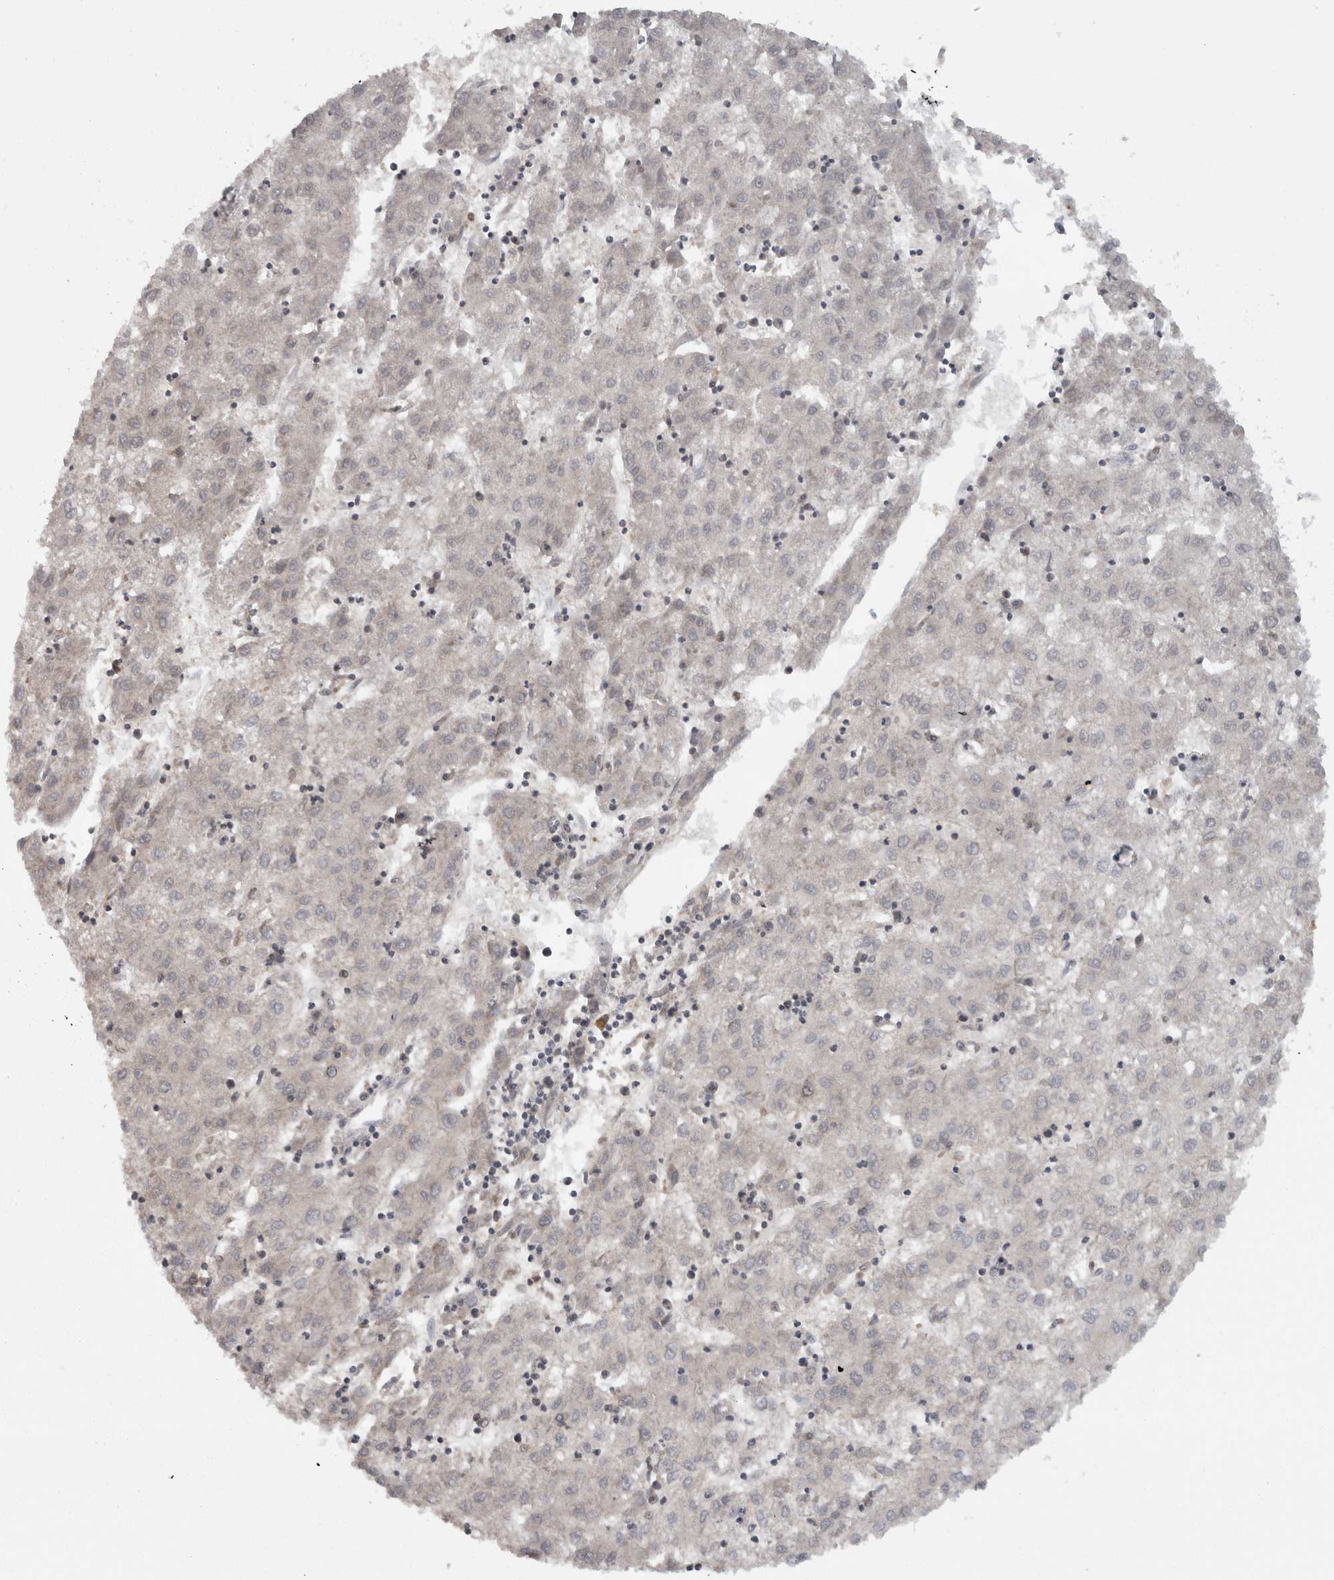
{"staining": {"intensity": "negative", "quantity": "none", "location": "none"}, "tissue": "liver cancer", "cell_type": "Tumor cells", "image_type": "cancer", "snomed": [{"axis": "morphology", "description": "Carcinoma, Hepatocellular, NOS"}, {"axis": "topography", "description": "Liver"}], "caption": "Immunohistochemical staining of hepatocellular carcinoma (liver) demonstrates no significant expression in tumor cells. The staining is performed using DAB brown chromogen with nuclei counter-stained in using hematoxylin.", "gene": "SMCR8", "patient": {"sex": "male", "age": 72}}